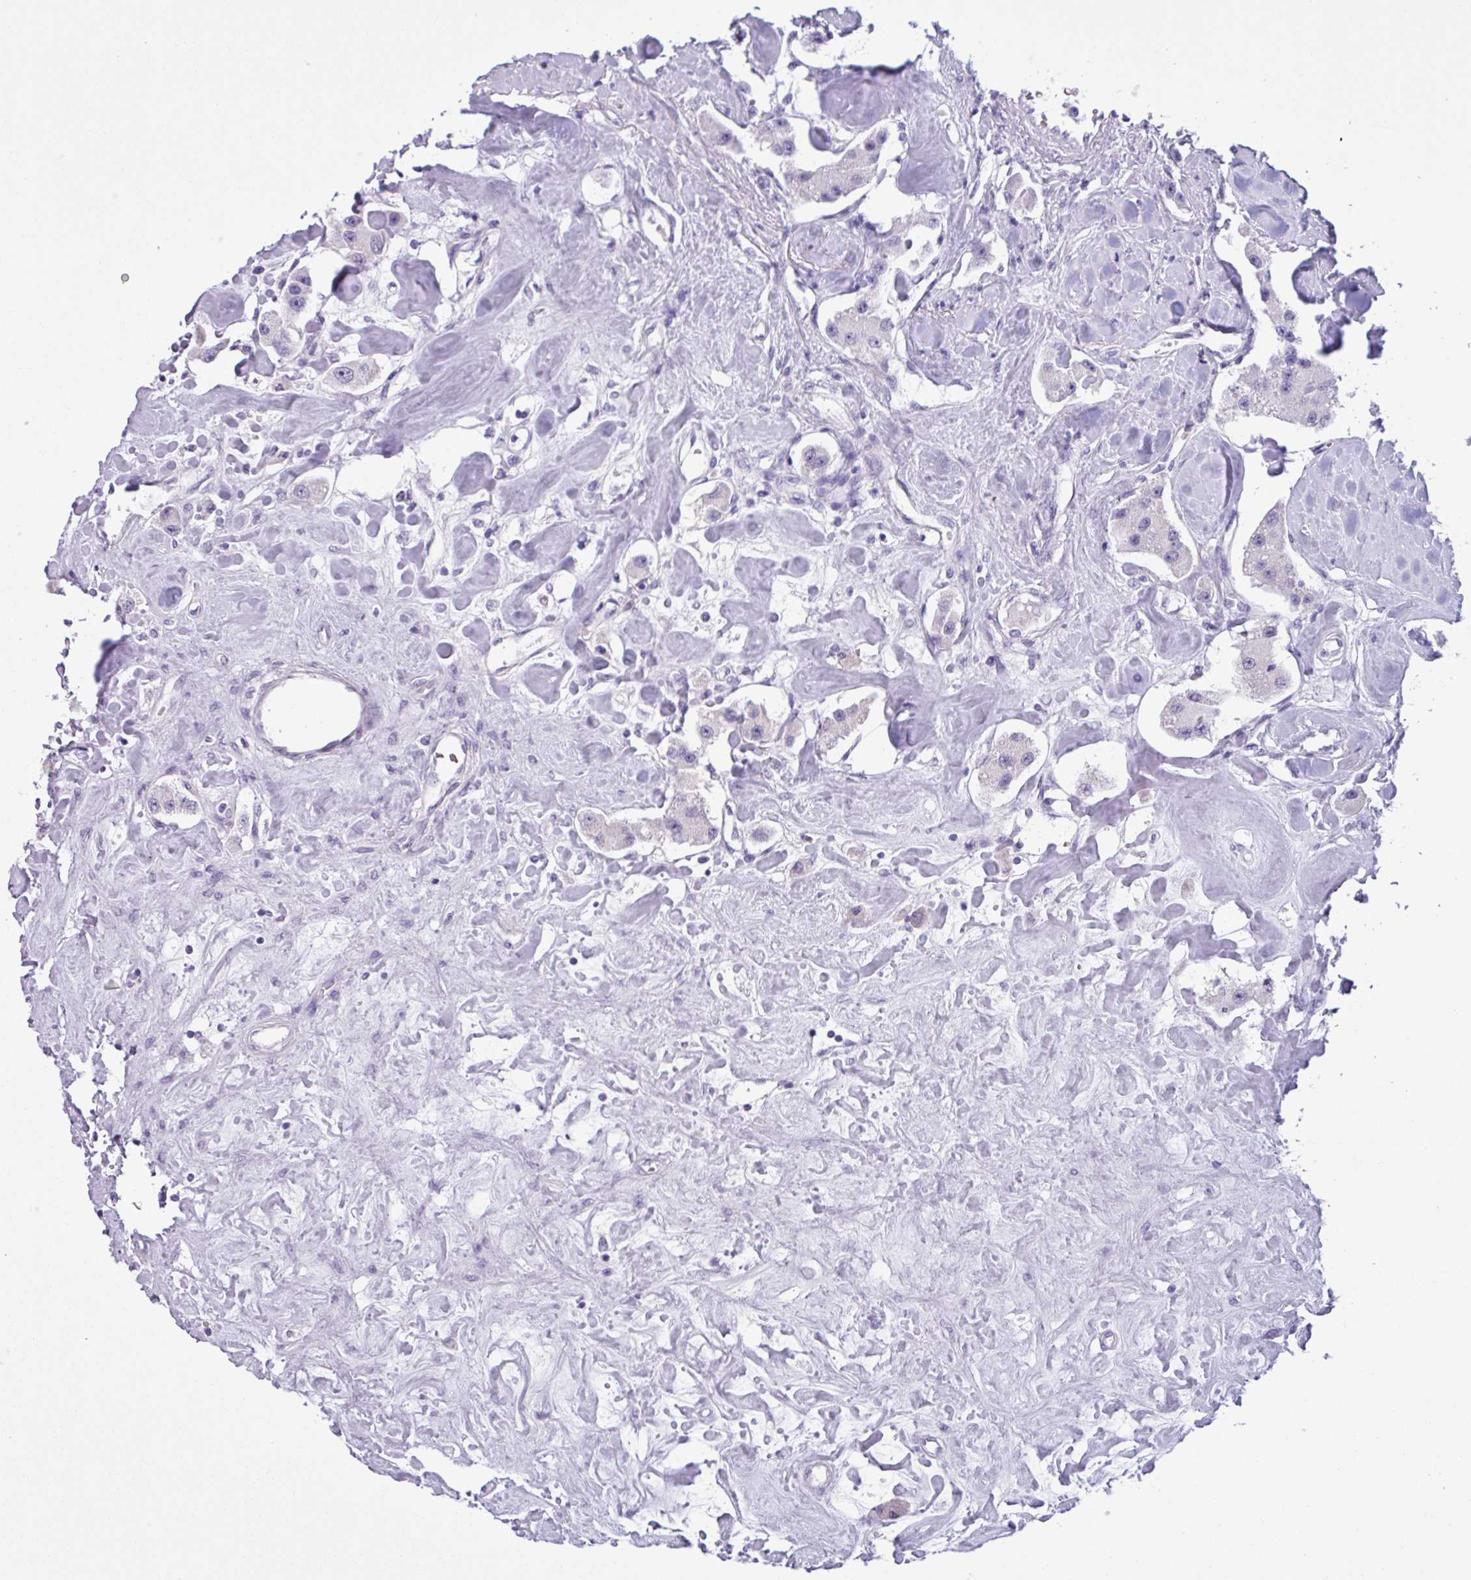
{"staining": {"intensity": "negative", "quantity": "none", "location": "none"}, "tissue": "carcinoid", "cell_type": "Tumor cells", "image_type": "cancer", "snomed": [{"axis": "morphology", "description": "Carcinoid, malignant, NOS"}, {"axis": "topography", "description": "Pancreas"}], "caption": "IHC photomicrograph of carcinoid stained for a protein (brown), which shows no positivity in tumor cells.", "gene": "C20orf27", "patient": {"sex": "male", "age": 41}}